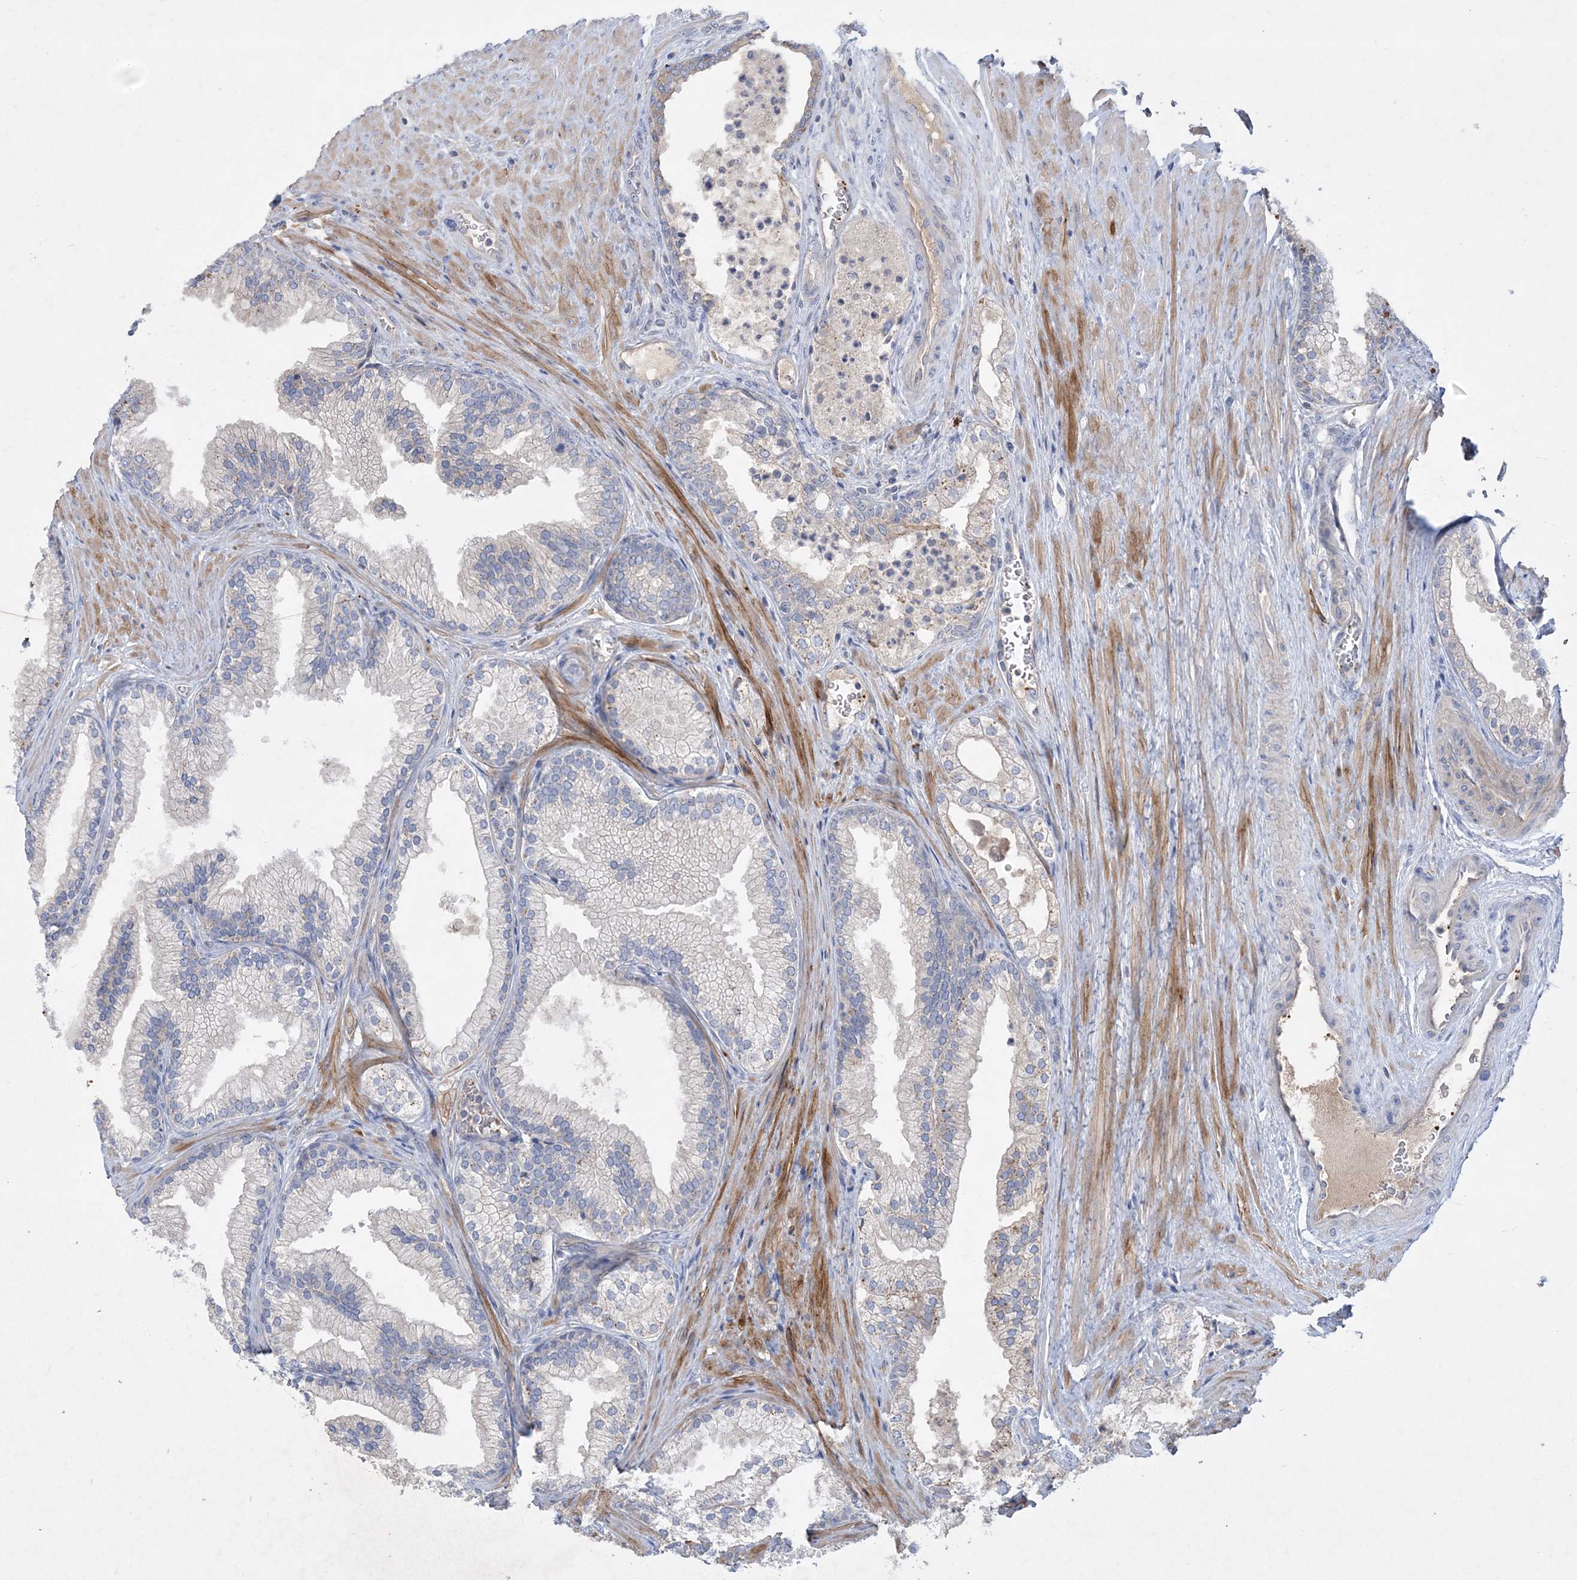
{"staining": {"intensity": "weak", "quantity": "25%-75%", "location": "cytoplasmic/membranous"}, "tissue": "prostate", "cell_type": "Glandular cells", "image_type": "normal", "snomed": [{"axis": "morphology", "description": "Normal tissue, NOS"}, {"axis": "topography", "description": "Prostate"}], "caption": "A high-resolution photomicrograph shows immunohistochemistry staining of normal prostate, which displays weak cytoplasmic/membranous expression in about 25%-75% of glandular cells.", "gene": "ADCK2", "patient": {"sex": "male", "age": 76}}